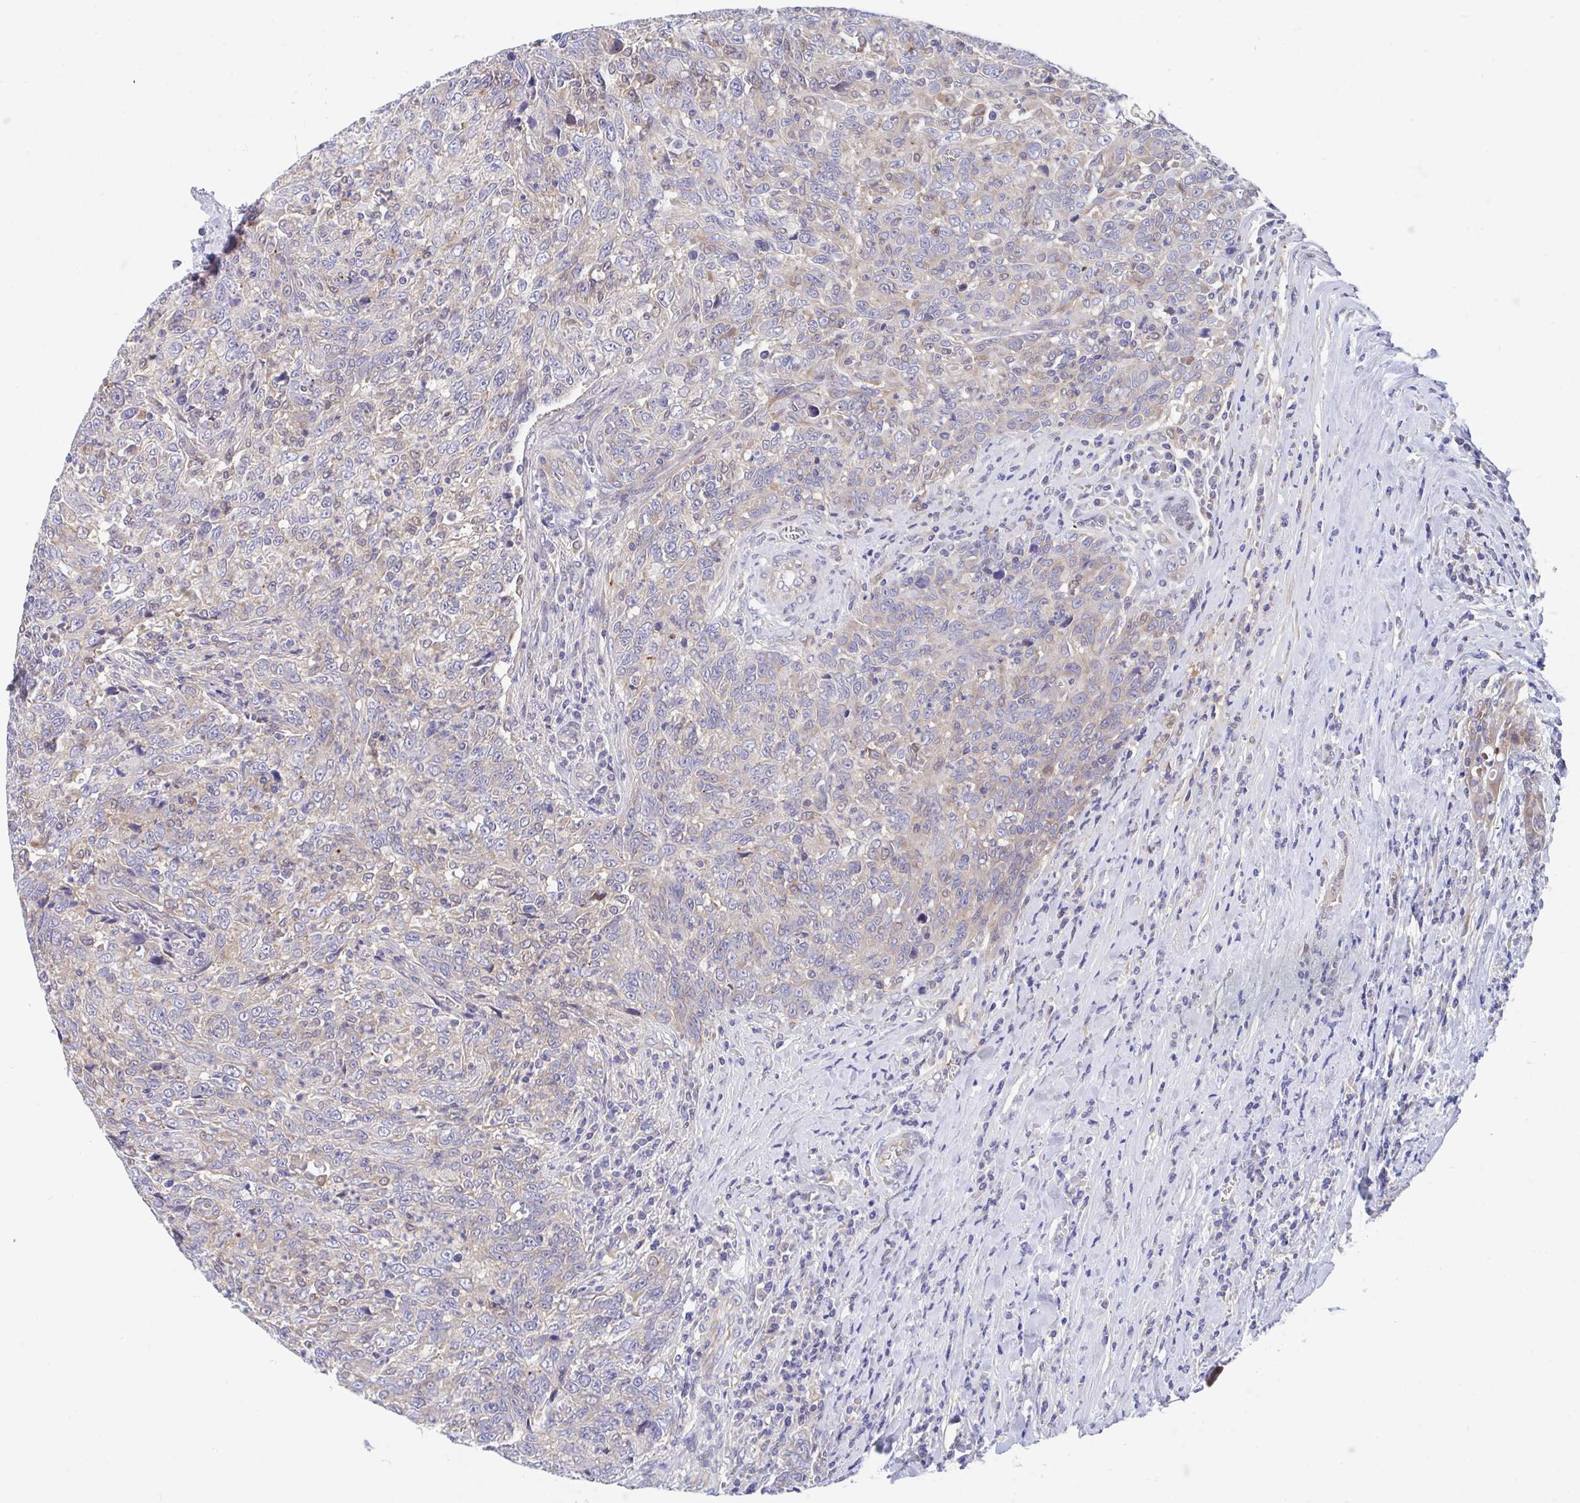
{"staining": {"intensity": "weak", "quantity": "<25%", "location": "cytoplasmic/membranous"}, "tissue": "breast cancer", "cell_type": "Tumor cells", "image_type": "cancer", "snomed": [{"axis": "morphology", "description": "Duct carcinoma"}, {"axis": "topography", "description": "Breast"}], "caption": "Tumor cells are negative for brown protein staining in breast cancer.", "gene": "P2RX3", "patient": {"sex": "female", "age": 50}}